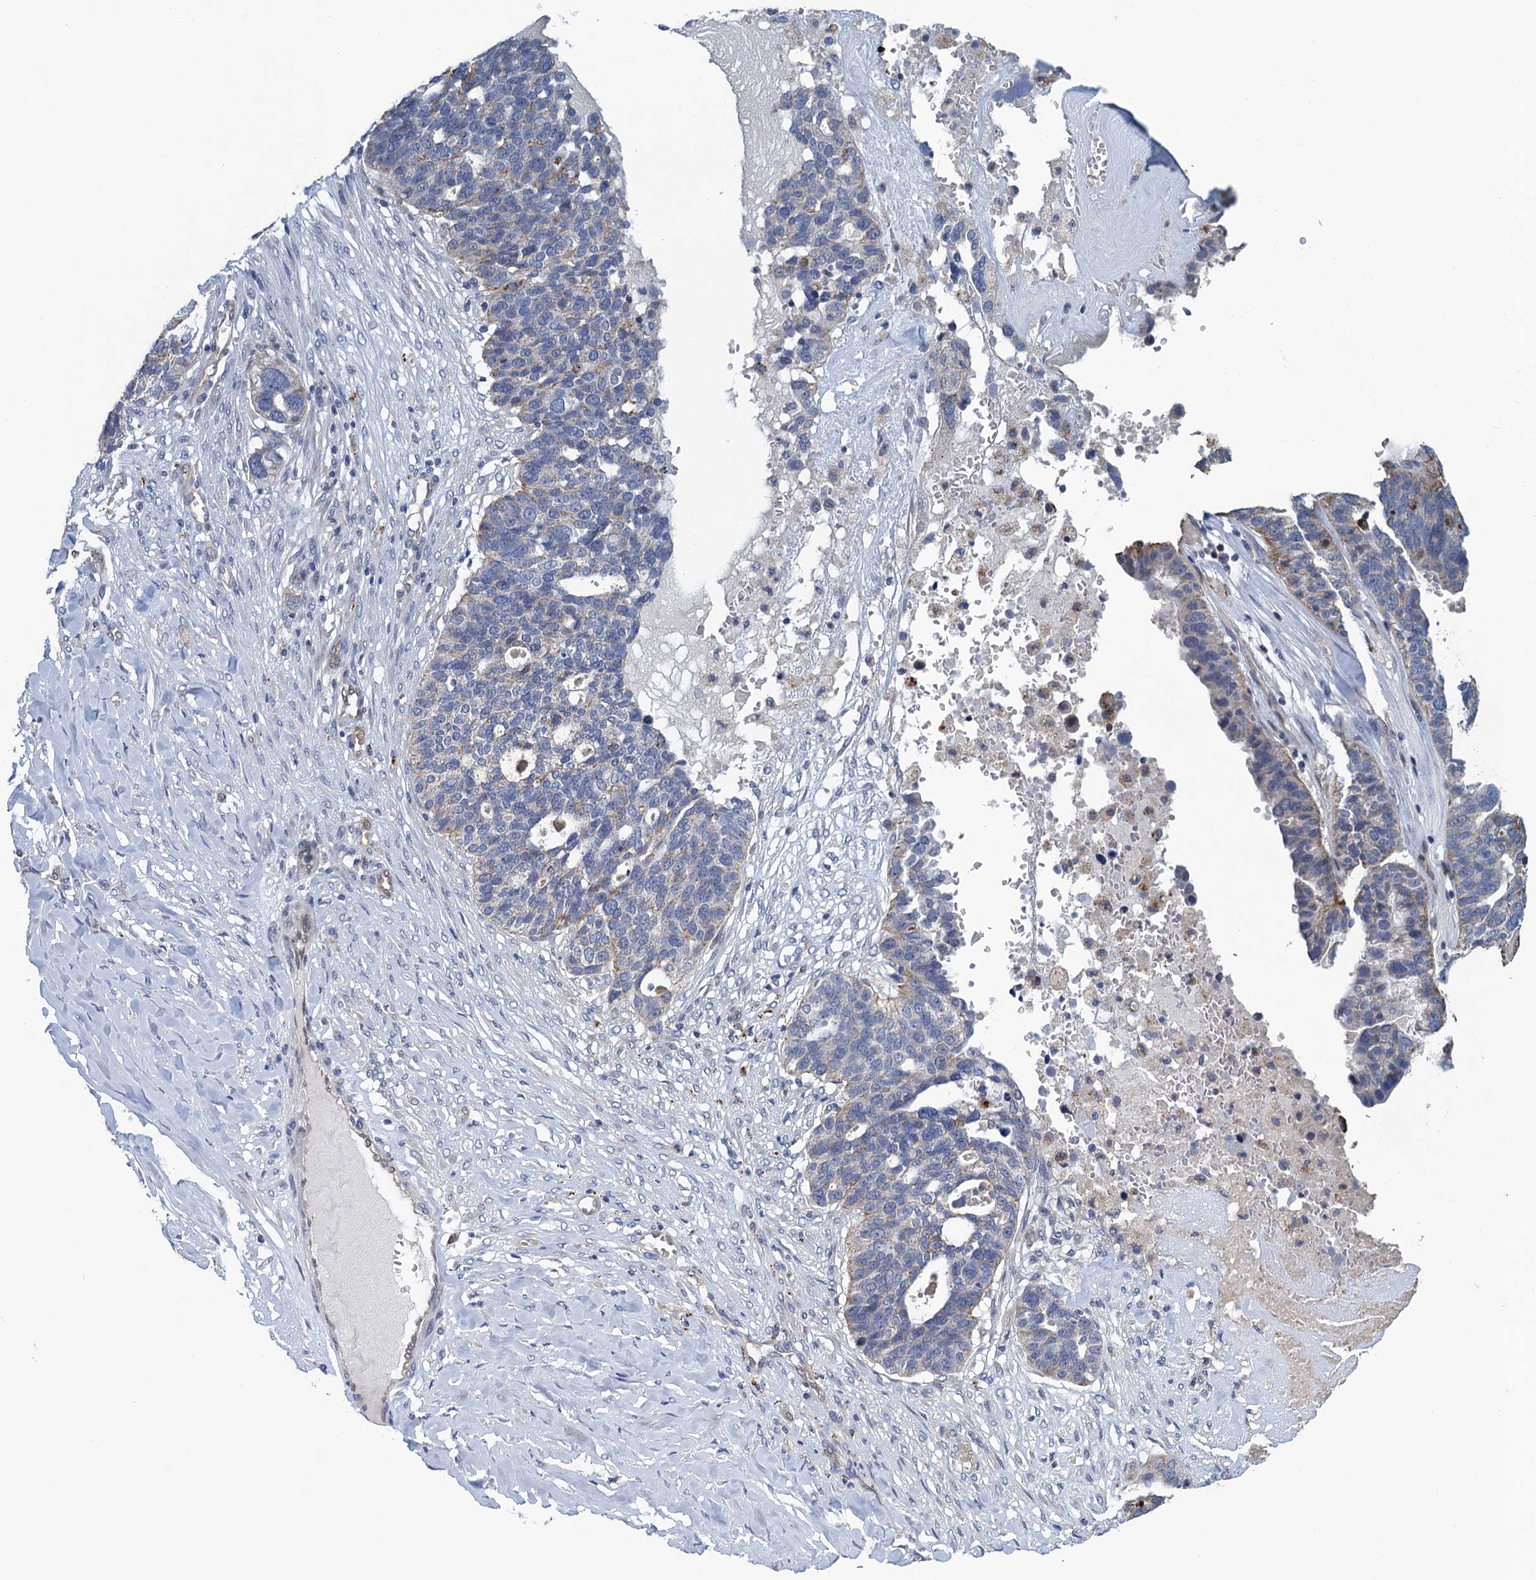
{"staining": {"intensity": "negative", "quantity": "none", "location": "none"}, "tissue": "ovarian cancer", "cell_type": "Tumor cells", "image_type": "cancer", "snomed": [{"axis": "morphology", "description": "Cystadenocarcinoma, serous, NOS"}, {"axis": "topography", "description": "Ovary"}], "caption": "The photomicrograph exhibits no staining of tumor cells in ovarian cancer.", "gene": "KBTBD8", "patient": {"sex": "female", "age": 59}}